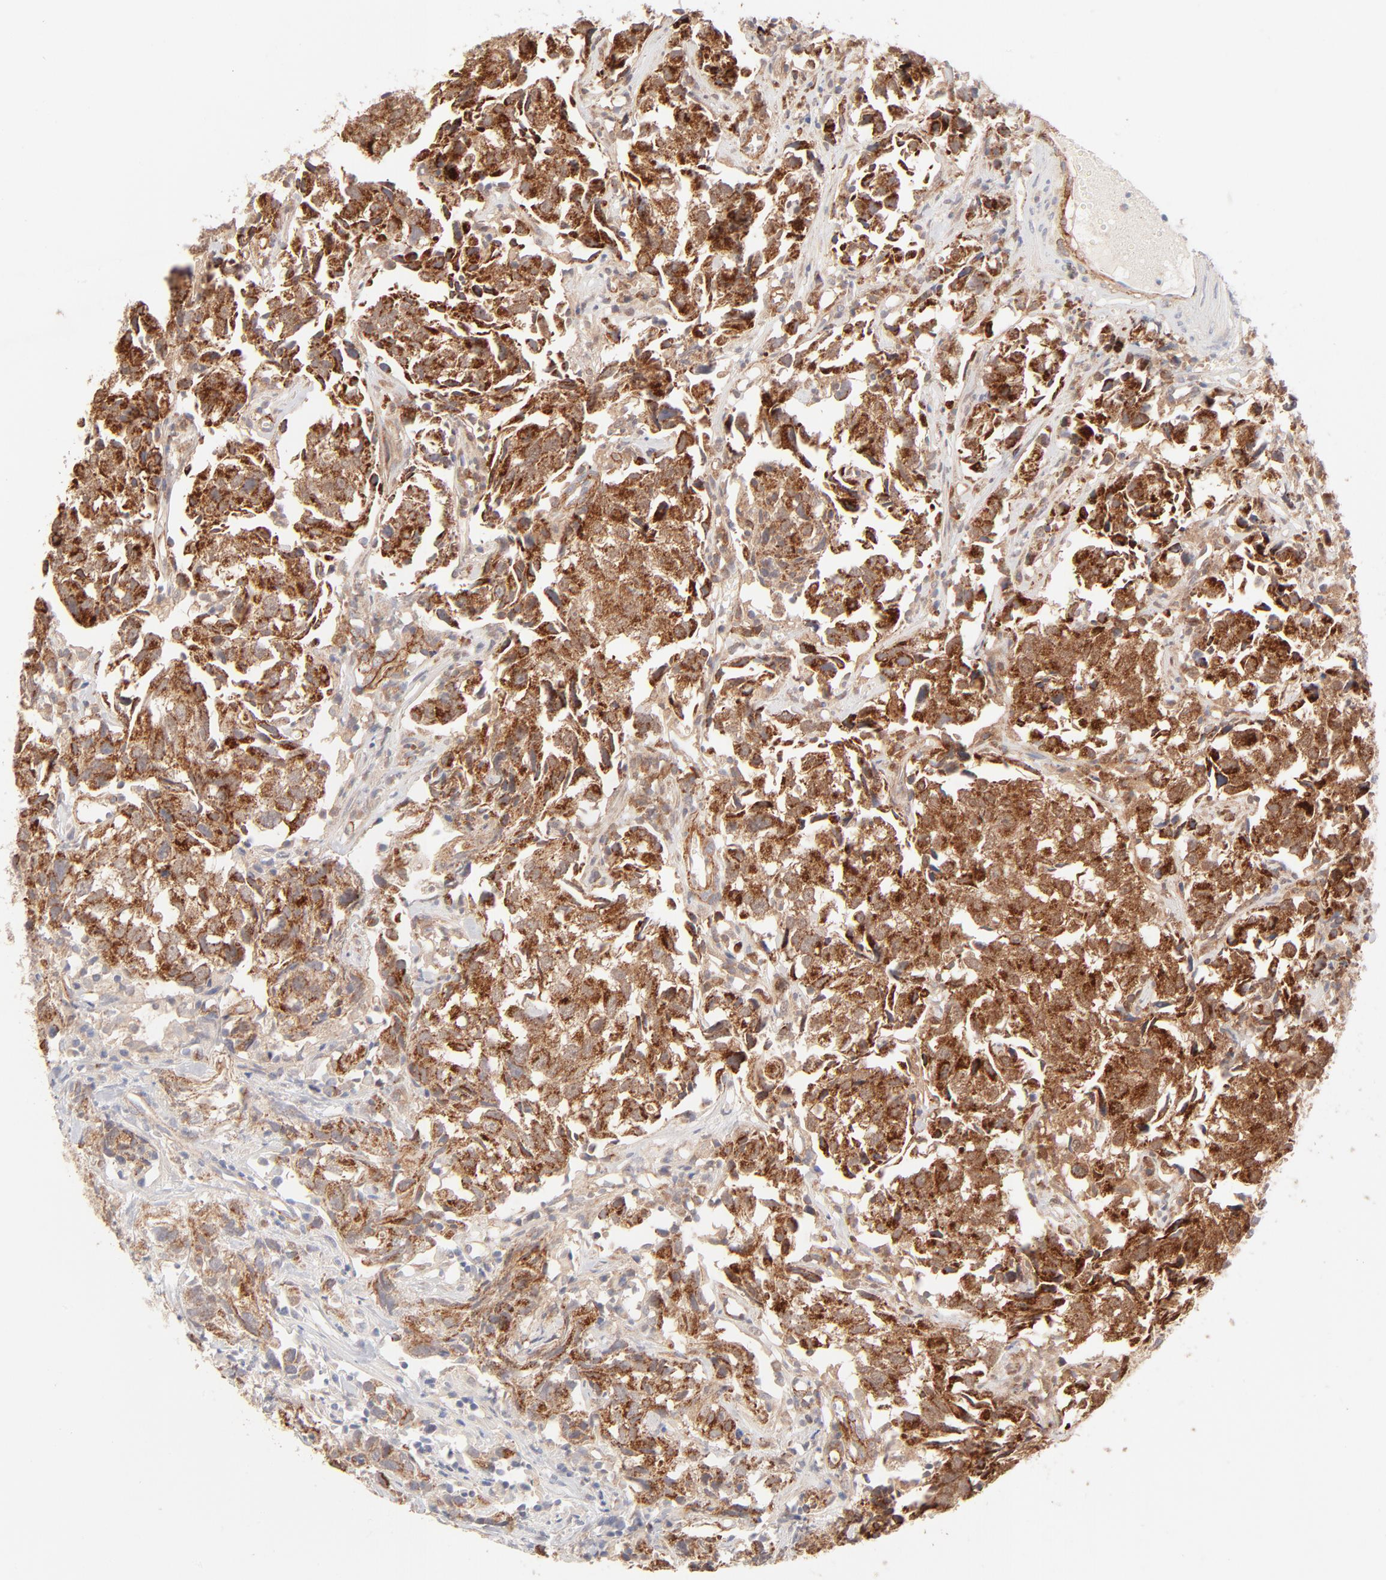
{"staining": {"intensity": "strong", "quantity": ">75%", "location": "cytoplasmic/membranous"}, "tissue": "urothelial cancer", "cell_type": "Tumor cells", "image_type": "cancer", "snomed": [{"axis": "morphology", "description": "Urothelial carcinoma, High grade"}, {"axis": "topography", "description": "Urinary bladder"}], "caption": "Strong cytoplasmic/membranous positivity is appreciated in about >75% of tumor cells in urothelial cancer. (IHC, brightfield microscopy, high magnification).", "gene": "CSPG4", "patient": {"sex": "female", "age": 75}}